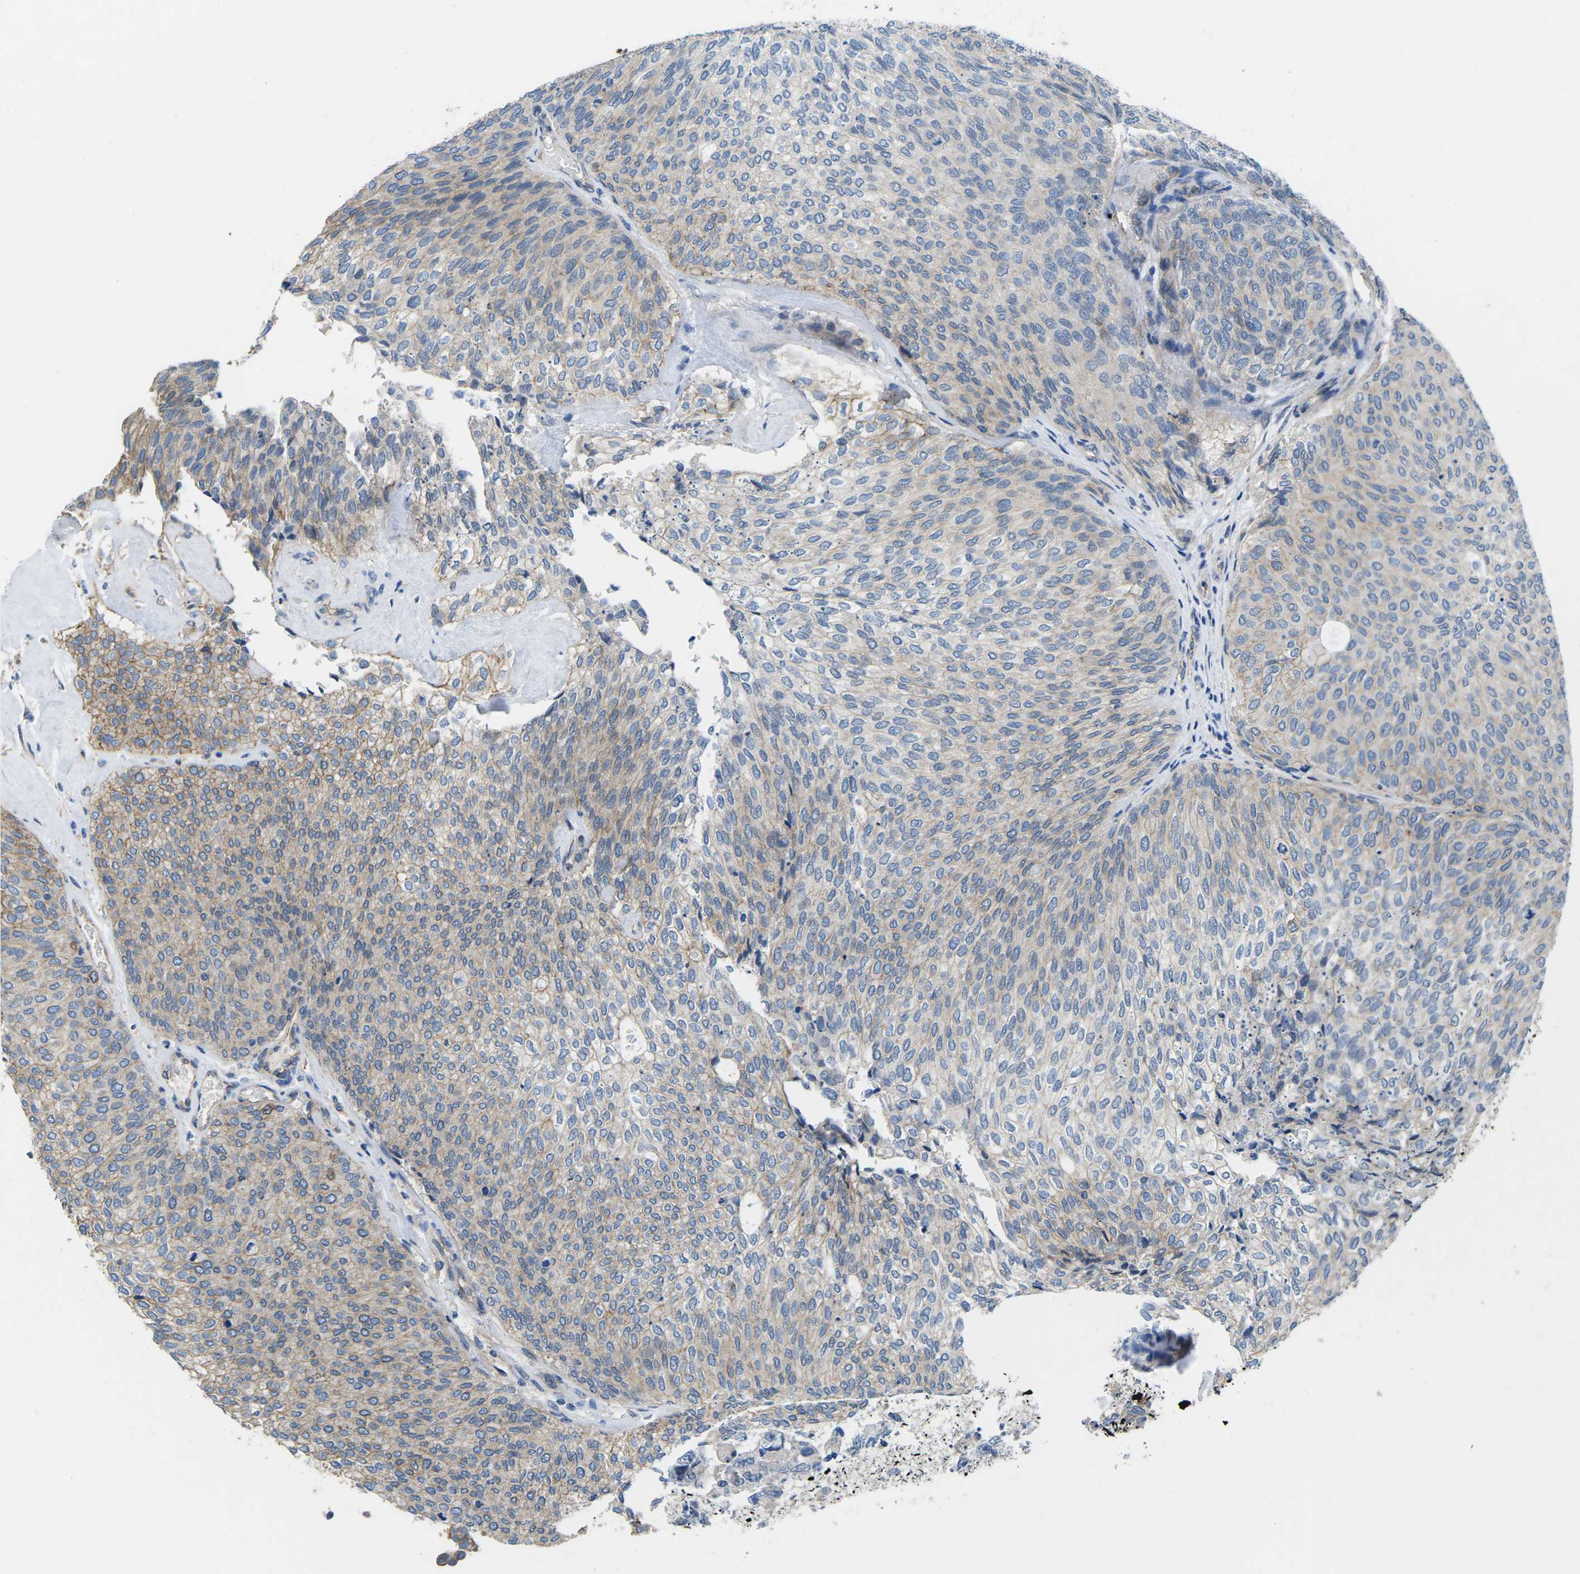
{"staining": {"intensity": "weak", "quantity": "<25%", "location": "cytoplasmic/membranous"}, "tissue": "urothelial cancer", "cell_type": "Tumor cells", "image_type": "cancer", "snomed": [{"axis": "morphology", "description": "Urothelial carcinoma, Low grade"}, {"axis": "topography", "description": "Urinary bladder"}], "caption": "IHC of urothelial carcinoma (low-grade) demonstrates no expression in tumor cells.", "gene": "CTNND1", "patient": {"sex": "female", "age": 79}}